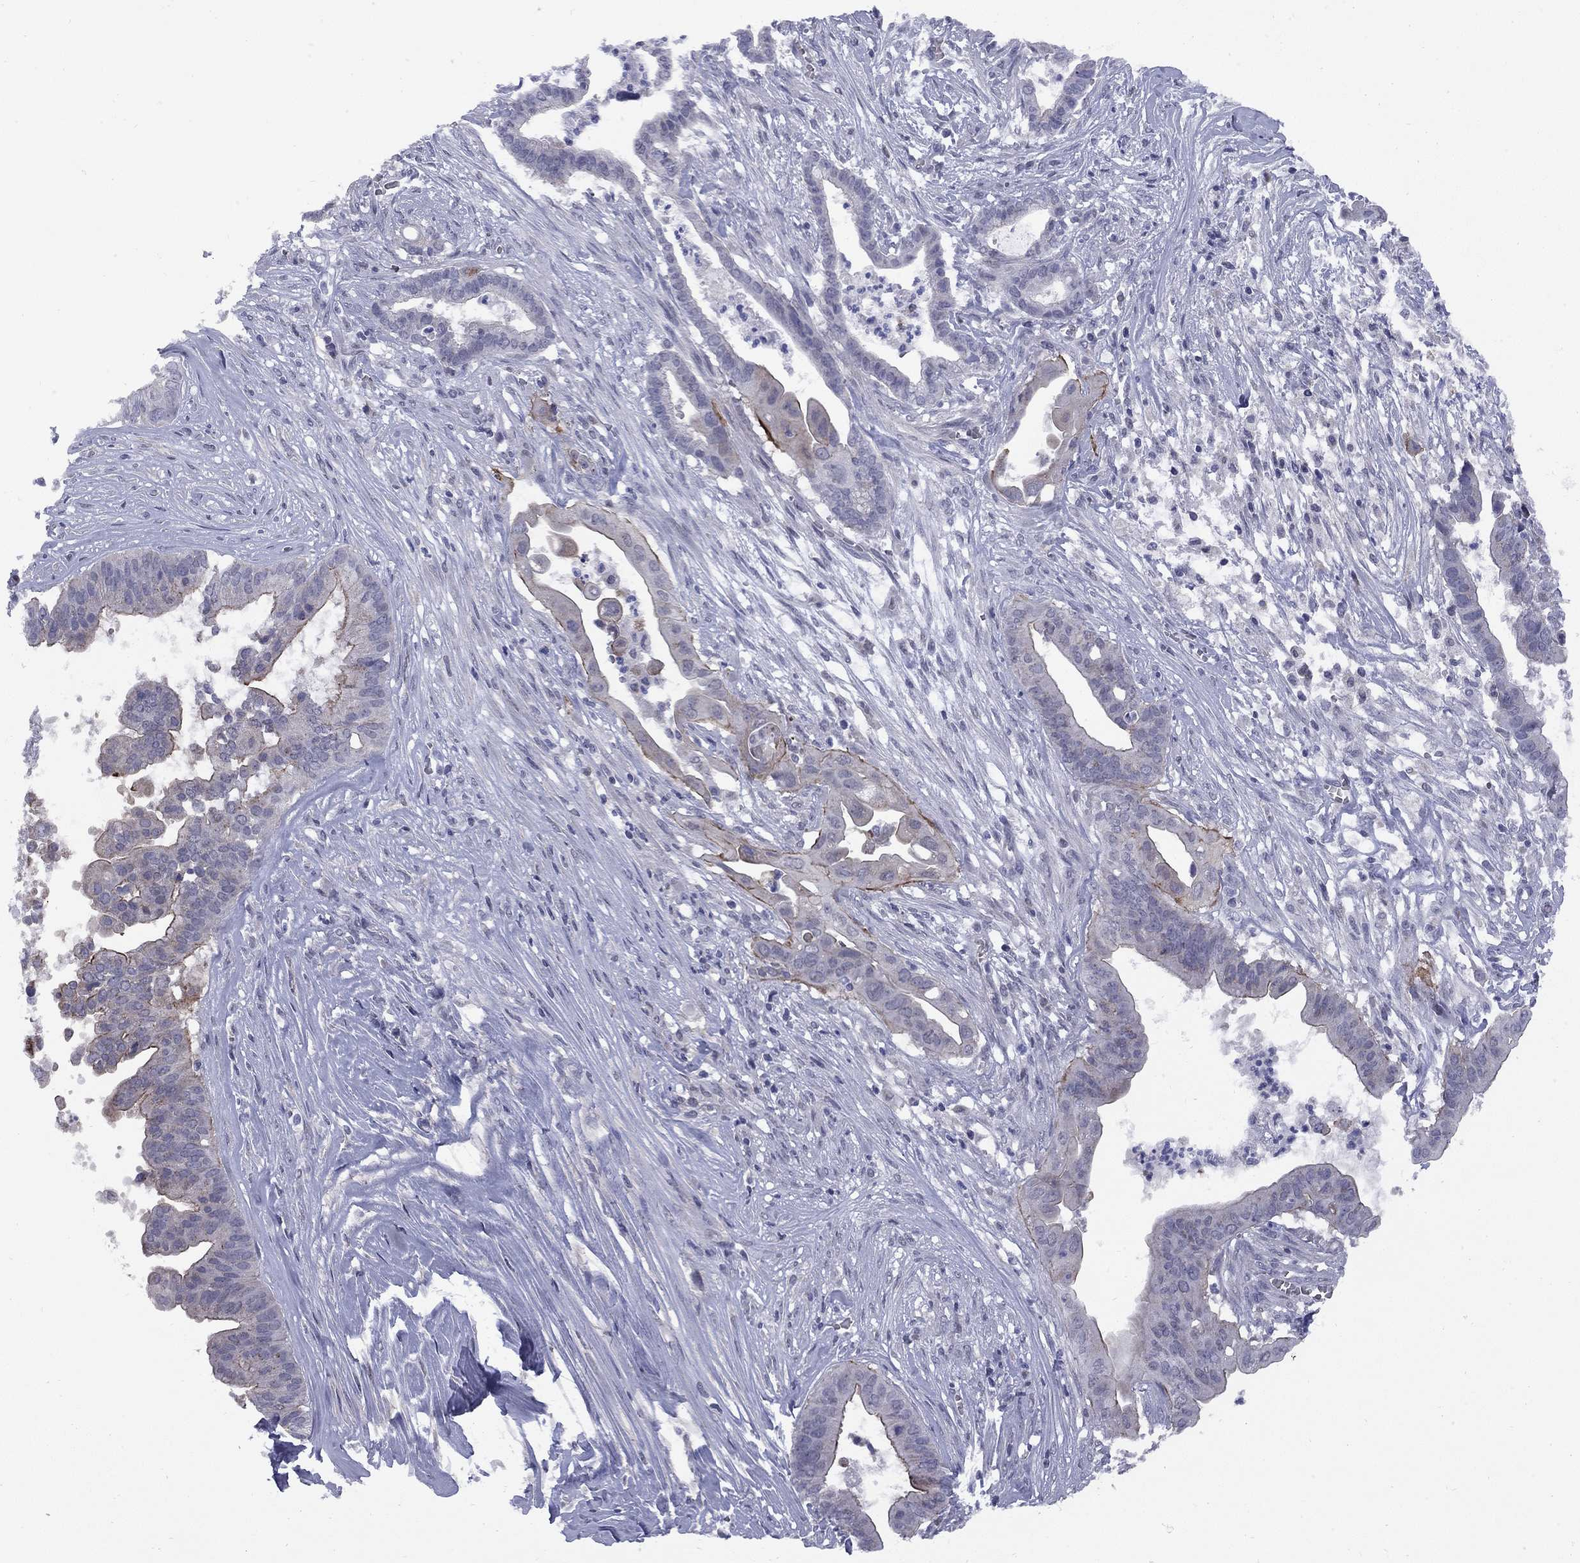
{"staining": {"intensity": "negative", "quantity": "none", "location": "none"}, "tissue": "pancreatic cancer", "cell_type": "Tumor cells", "image_type": "cancer", "snomed": [{"axis": "morphology", "description": "Adenocarcinoma, NOS"}, {"axis": "topography", "description": "Pancreas"}], "caption": "There is no significant positivity in tumor cells of pancreatic cancer. (DAB immunohistochemistry with hematoxylin counter stain).", "gene": "HTR4", "patient": {"sex": "male", "age": 61}}